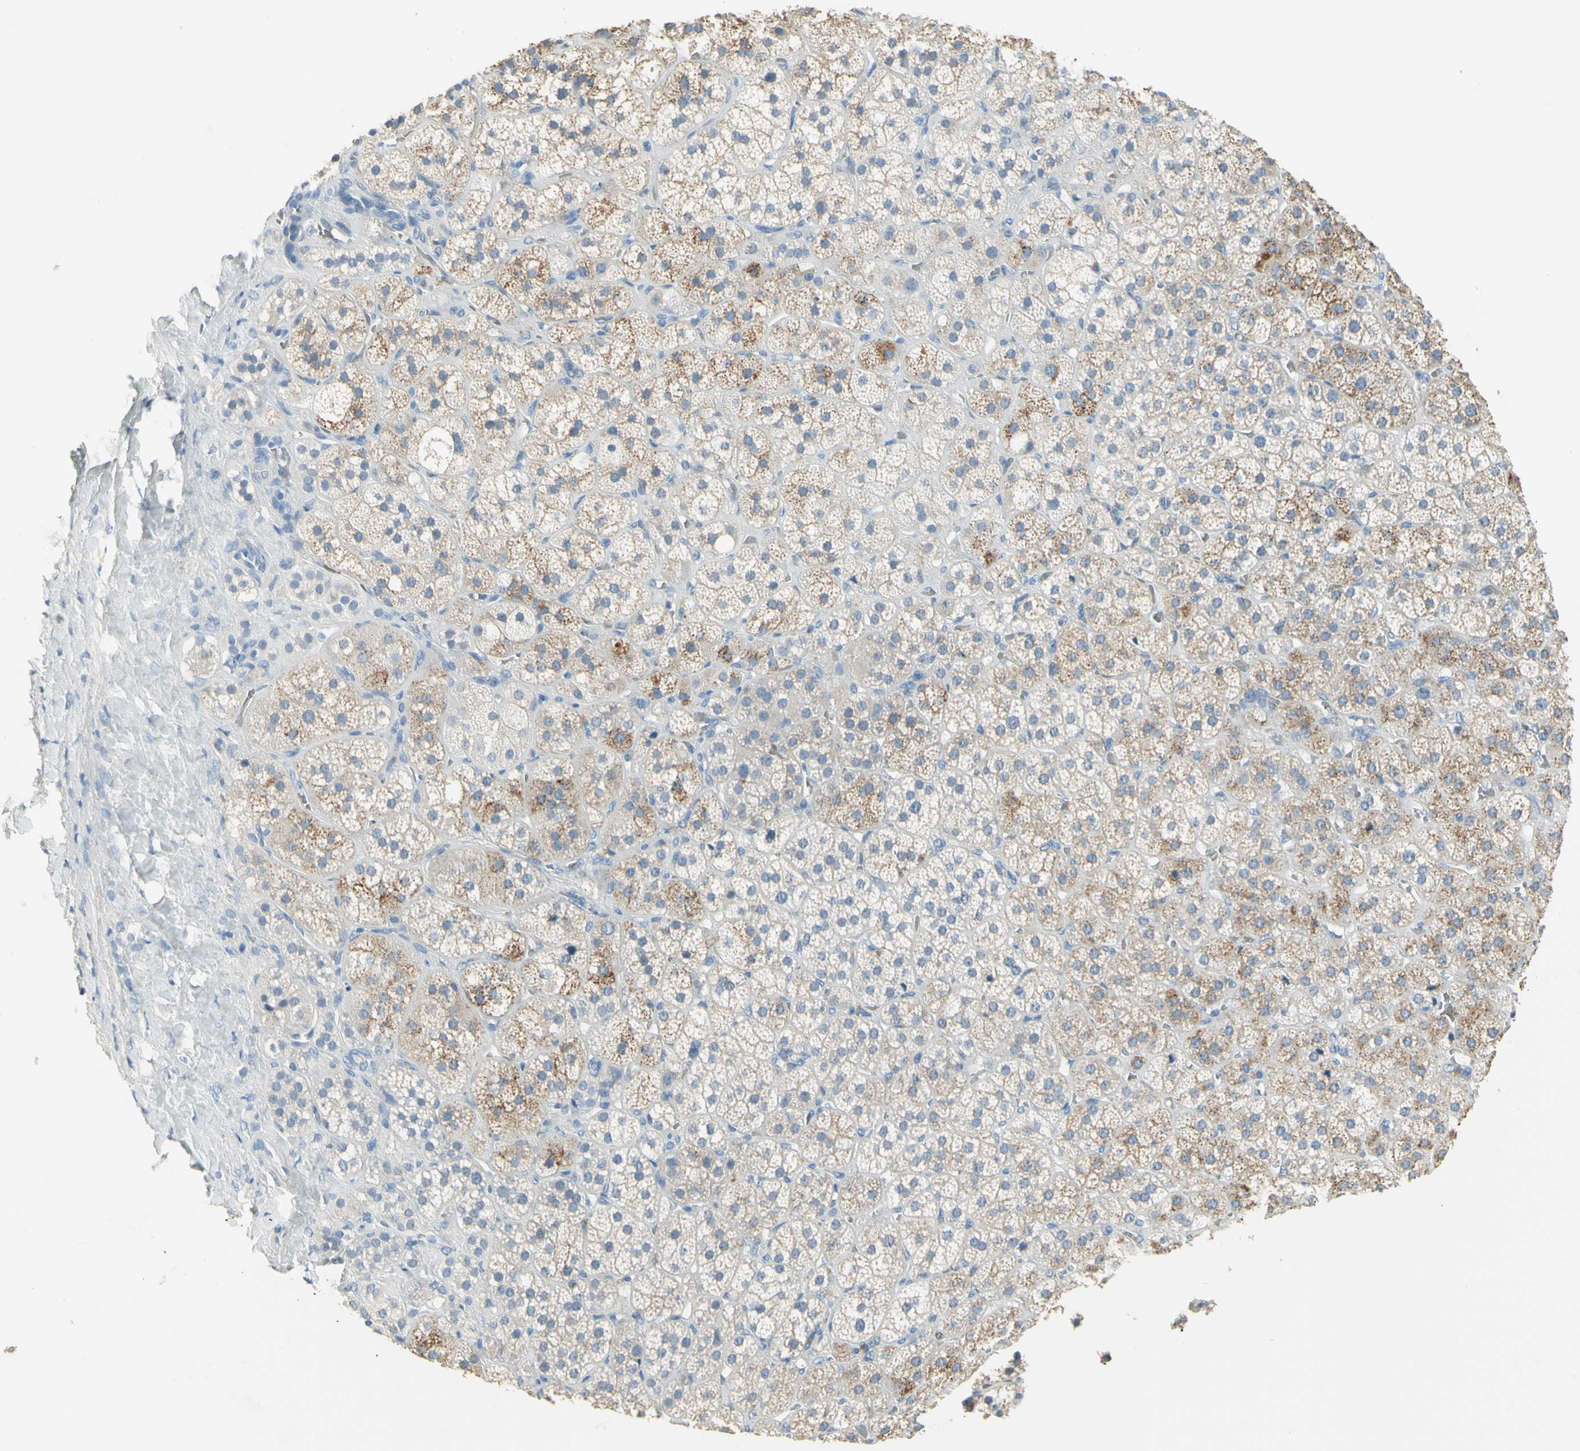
{"staining": {"intensity": "moderate", "quantity": "<25%", "location": "cytoplasmic/membranous"}, "tissue": "adrenal gland", "cell_type": "Glandular cells", "image_type": "normal", "snomed": [{"axis": "morphology", "description": "Normal tissue, NOS"}, {"axis": "topography", "description": "Adrenal gland"}], "caption": "A photomicrograph of human adrenal gland stained for a protein reveals moderate cytoplasmic/membranous brown staining in glandular cells. (Stains: DAB (3,3'-diaminobenzidine) in brown, nuclei in blue, Microscopy: brightfield microscopy at high magnification).", "gene": "NECTIN4", "patient": {"sex": "female", "age": 71}}